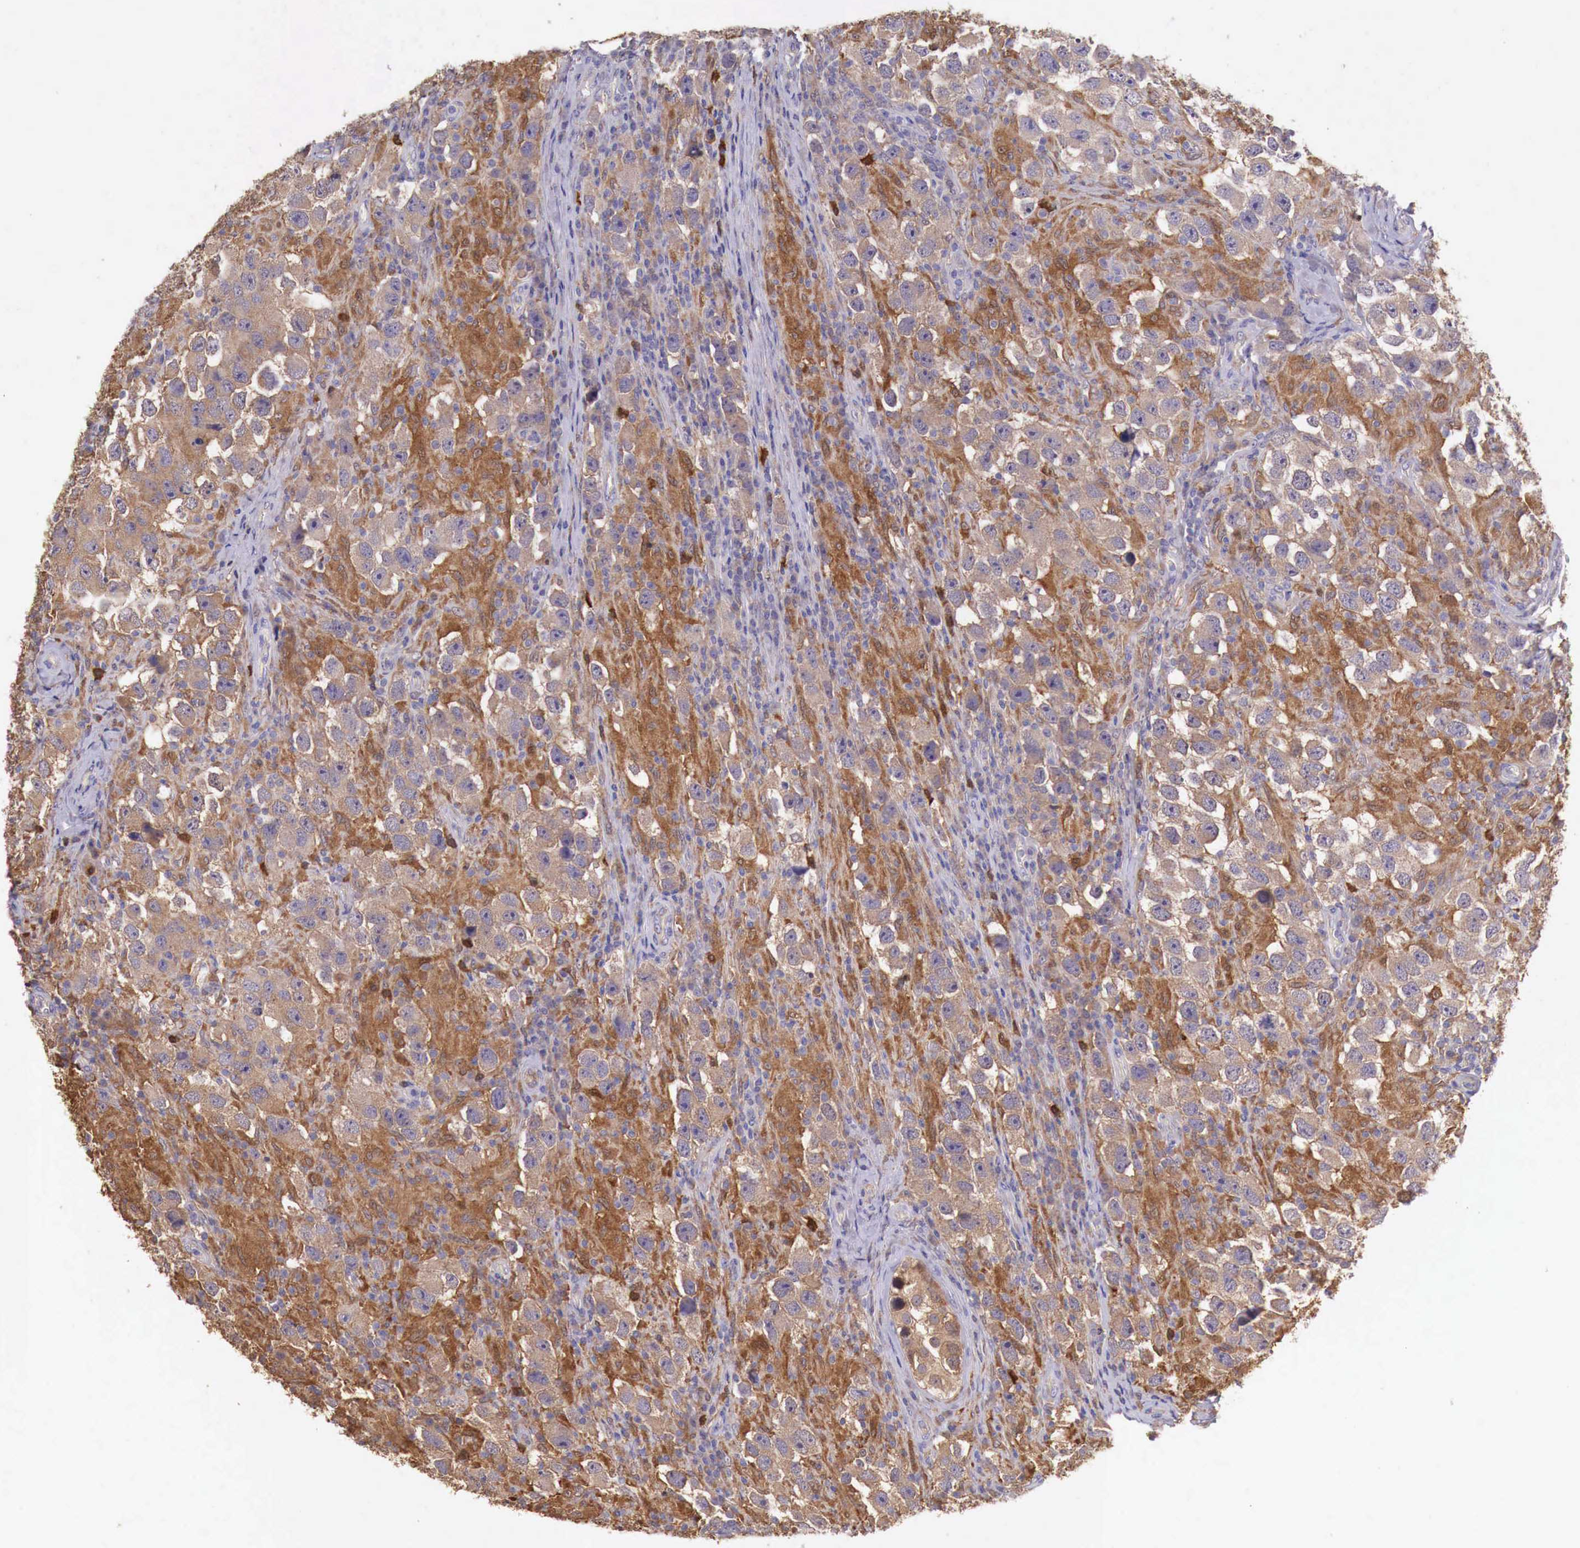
{"staining": {"intensity": "moderate", "quantity": ">75%", "location": "cytoplasmic/membranous"}, "tissue": "testis cancer", "cell_type": "Tumor cells", "image_type": "cancer", "snomed": [{"axis": "morphology", "description": "Carcinoma, Embryonal, NOS"}, {"axis": "topography", "description": "Testis"}], "caption": "Immunohistochemistry (IHC) of human embryonal carcinoma (testis) displays medium levels of moderate cytoplasmic/membranous positivity in about >75% of tumor cells.", "gene": "GAB2", "patient": {"sex": "male", "age": 21}}